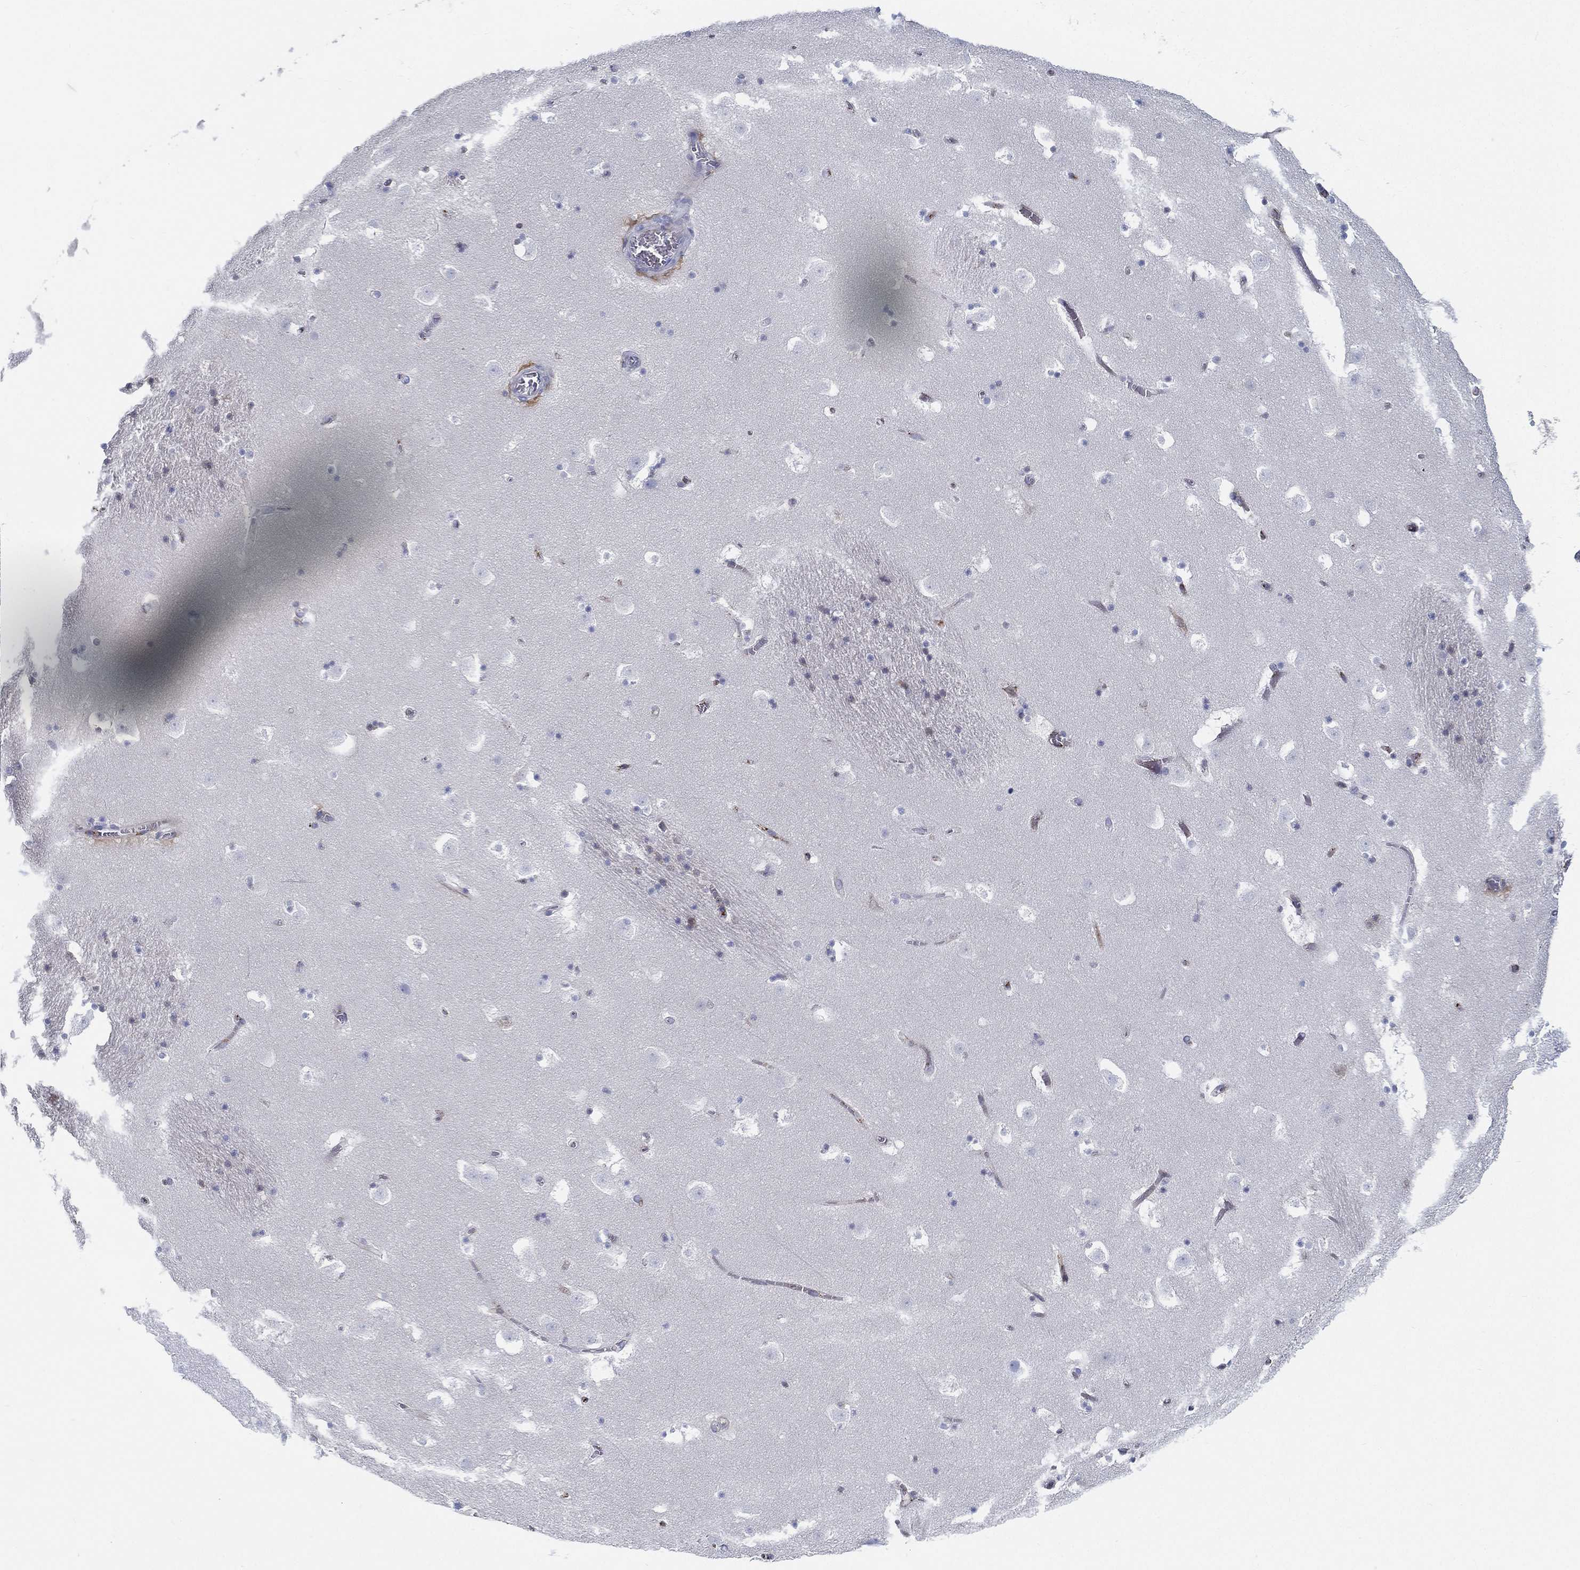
{"staining": {"intensity": "negative", "quantity": "none", "location": "none"}, "tissue": "caudate", "cell_type": "Glial cells", "image_type": "normal", "snomed": [{"axis": "morphology", "description": "Normal tissue, NOS"}, {"axis": "topography", "description": "Lateral ventricle wall"}], "caption": "Immunohistochemistry of unremarkable caudate exhibits no positivity in glial cells. The staining is performed using DAB brown chromogen with nuclei counter-stained in using hematoxylin.", "gene": "IFNB1", "patient": {"sex": "female", "age": 42}}